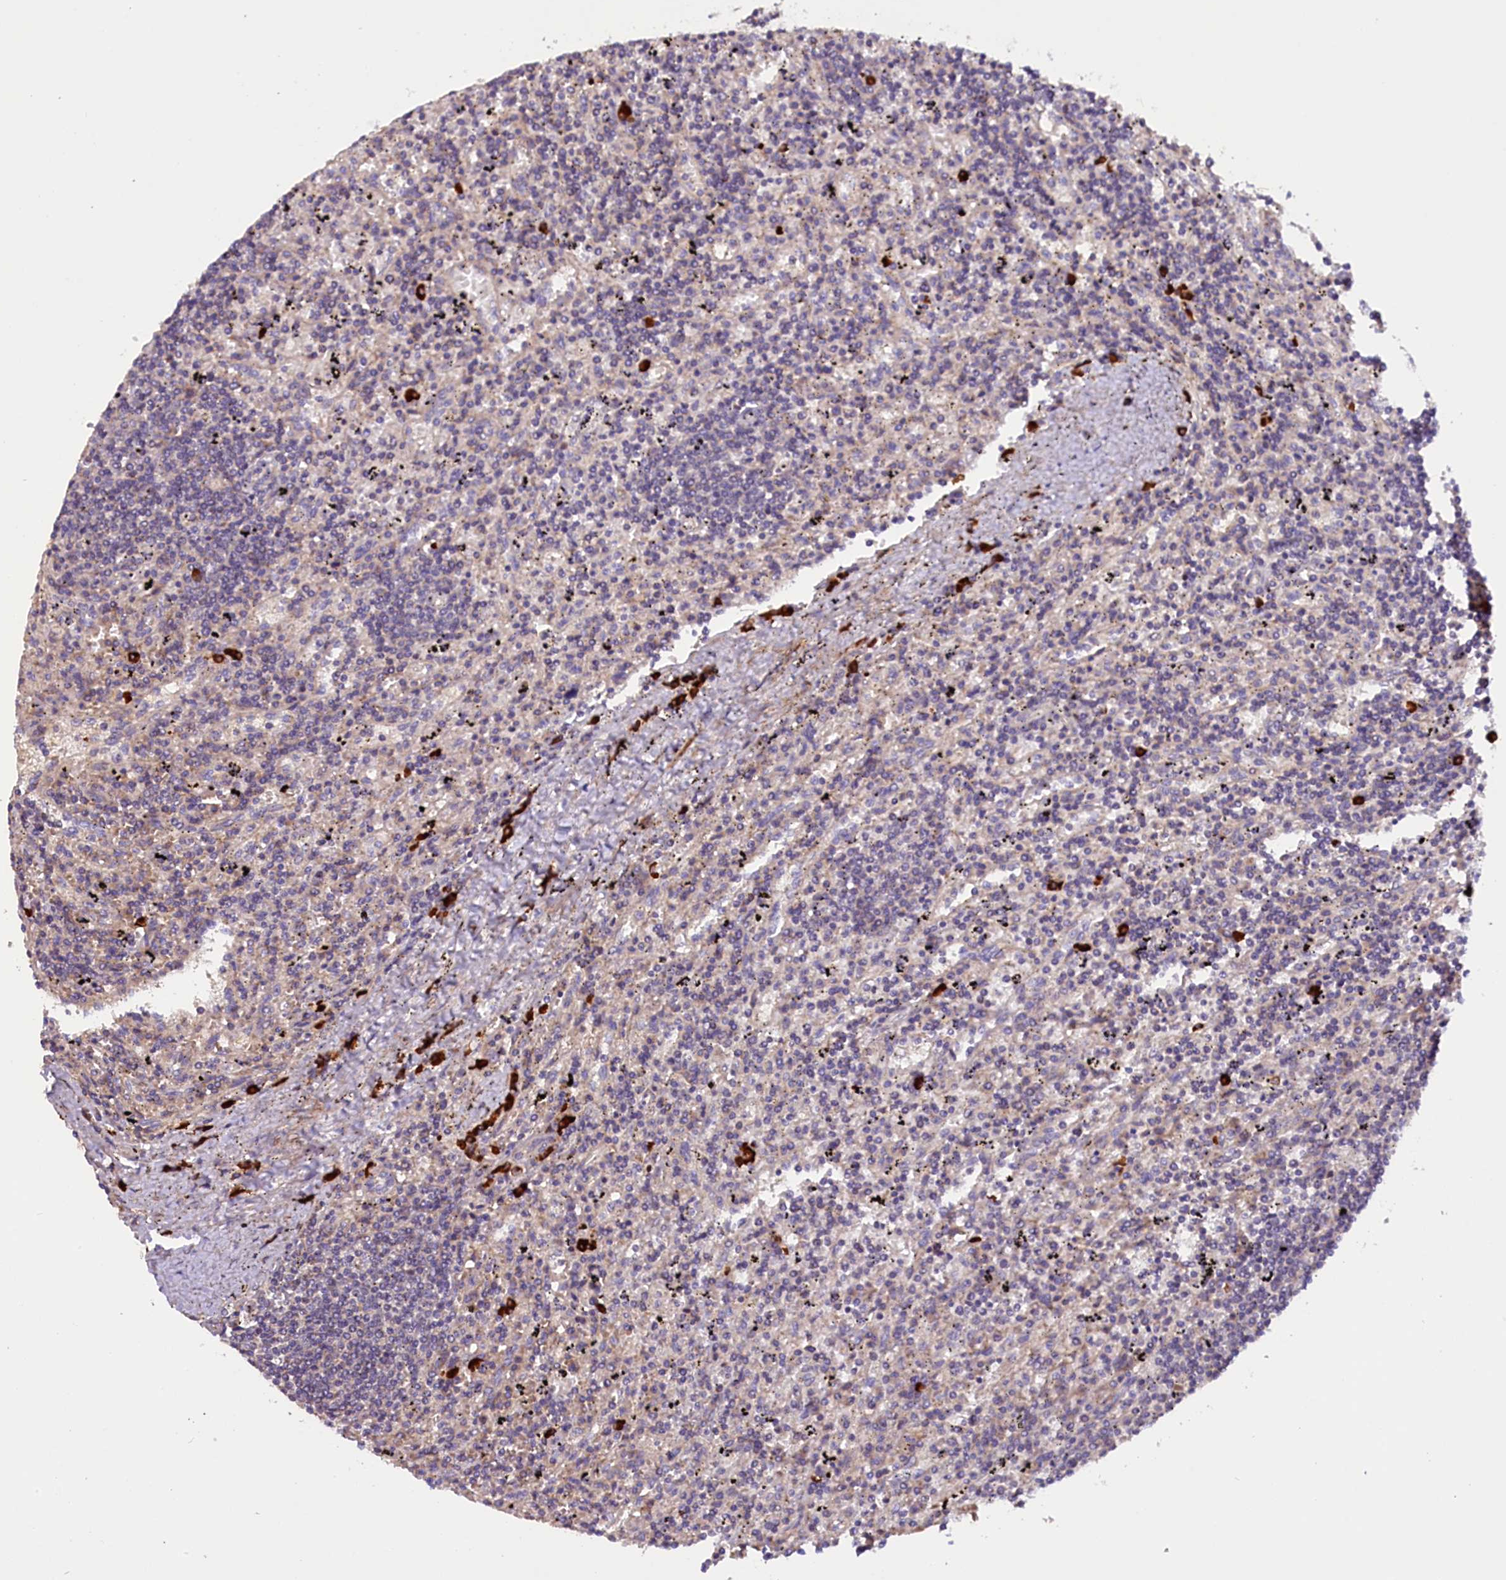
{"staining": {"intensity": "negative", "quantity": "none", "location": "none"}, "tissue": "lymphoma", "cell_type": "Tumor cells", "image_type": "cancer", "snomed": [{"axis": "morphology", "description": "Malignant lymphoma, non-Hodgkin's type, Low grade"}, {"axis": "topography", "description": "Spleen"}], "caption": "The IHC photomicrograph has no significant staining in tumor cells of low-grade malignant lymphoma, non-Hodgkin's type tissue.", "gene": "FRY", "patient": {"sex": "male", "age": 76}}